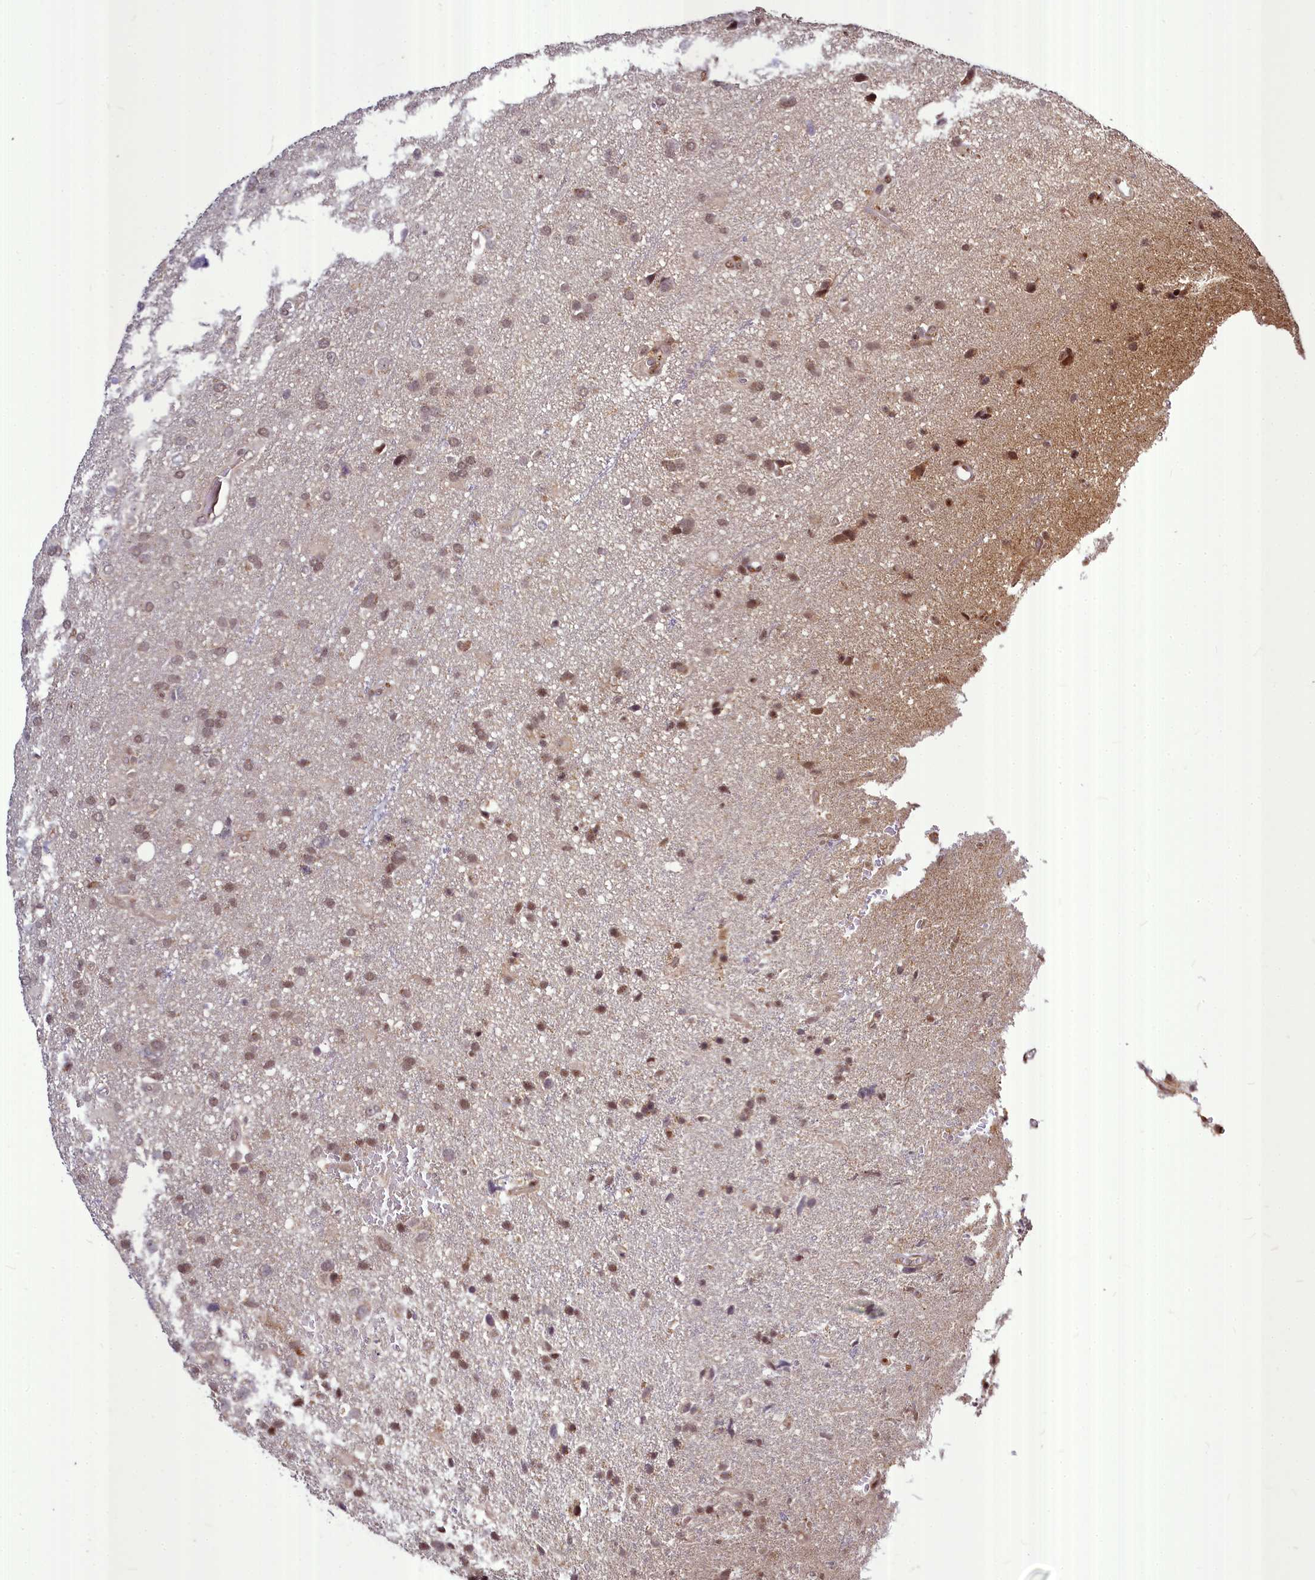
{"staining": {"intensity": "moderate", "quantity": "25%-75%", "location": "nuclear"}, "tissue": "glioma", "cell_type": "Tumor cells", "image_type": "cancer", "snomed": [{"axis": "morphology", "description": "Glioma, malignant, High grade"}, {"axis": "topography", "description": "Brain"}], "caption": "Immunohistochemical staining of glioma reveals medium levels of moderate nuclear protein positivity in approximately 25%-75% of tumor cells.", "gene": "MAML2", "patient": {"sex": "male", "age": 61}}